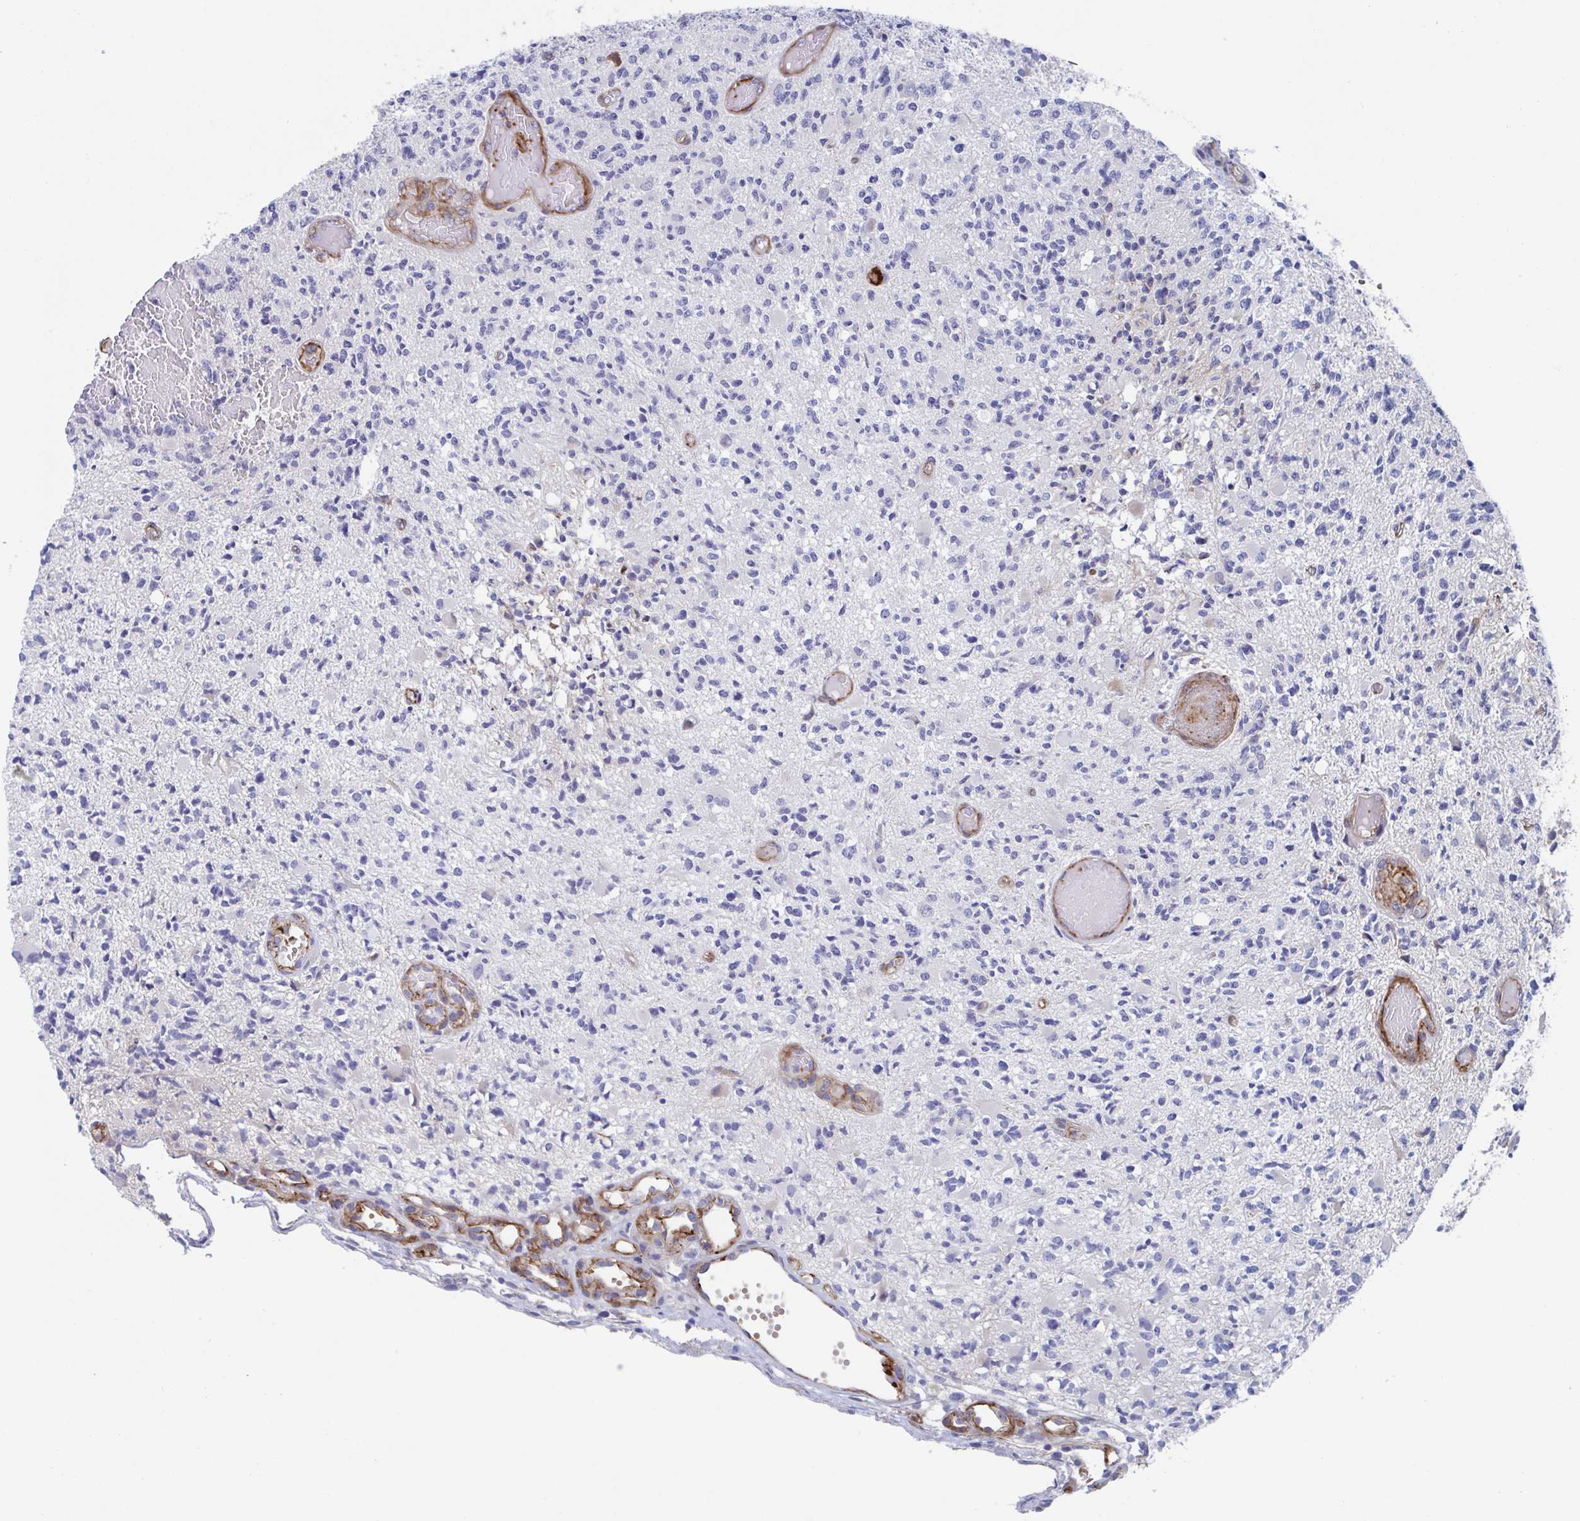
{"staining": {"intensity": "negative", "quantity": "none", "location": "none"}, "tissue": "glioma", "cell_type": "Tumor cells", "image_type": "cancer", "snomed": [{"axis": "morphology", "description": "Glioma, malignant, High grade"}, {"axis": "topography", "description": "Brain"}], "caption": "Tumor cells are negative for protein expression in human glioma.", "gene": "KLC3", "patient": {"sex": "female", "age": 63}}